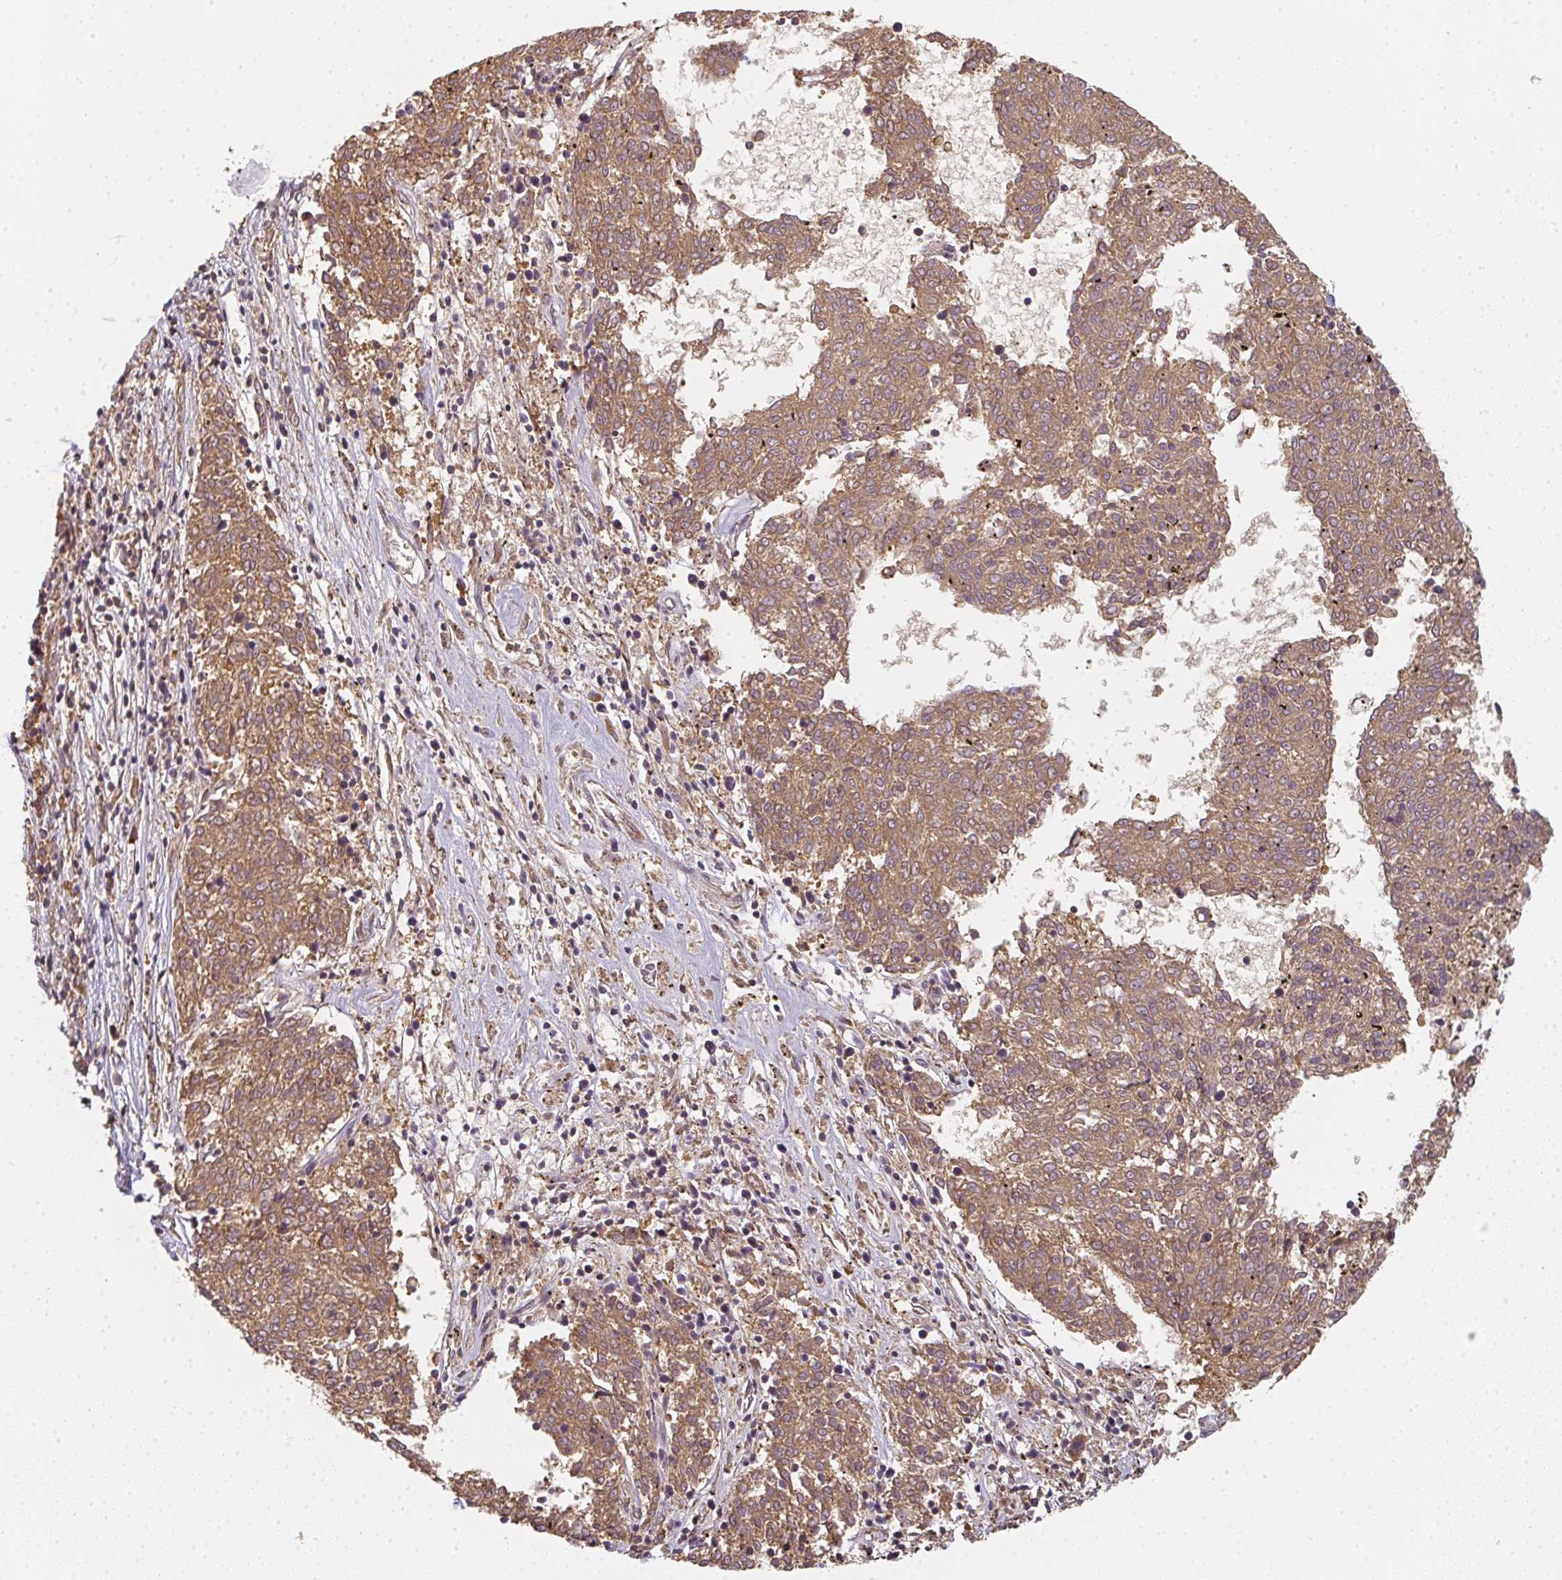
{"staining": {"intensity": "moderate", "quantity": ">75%", "location": "cytoplasmic/membranous"}, "tissue": "melanoma", "cell_type": "Tumor cells", "image_type": "cancer", "snomed": [{"axis": "morphology", "description": "Malignant melanoma, NOS"}, {"axis": "topography", "description": "Skin"}], "caption": "Immunohistochemistry histopathology image of neoplastic tissue: human melanoma stained using immunohistochemistry (IHC) exhibits medium levels of moderate protein expression localized specifically in the cytoplasmic/membranous of tumor cells, appearing as a cytoplasmic/membranous brown color.", "gene": "SLC35B3", "patient": {"sex": "female", "age": 72}}